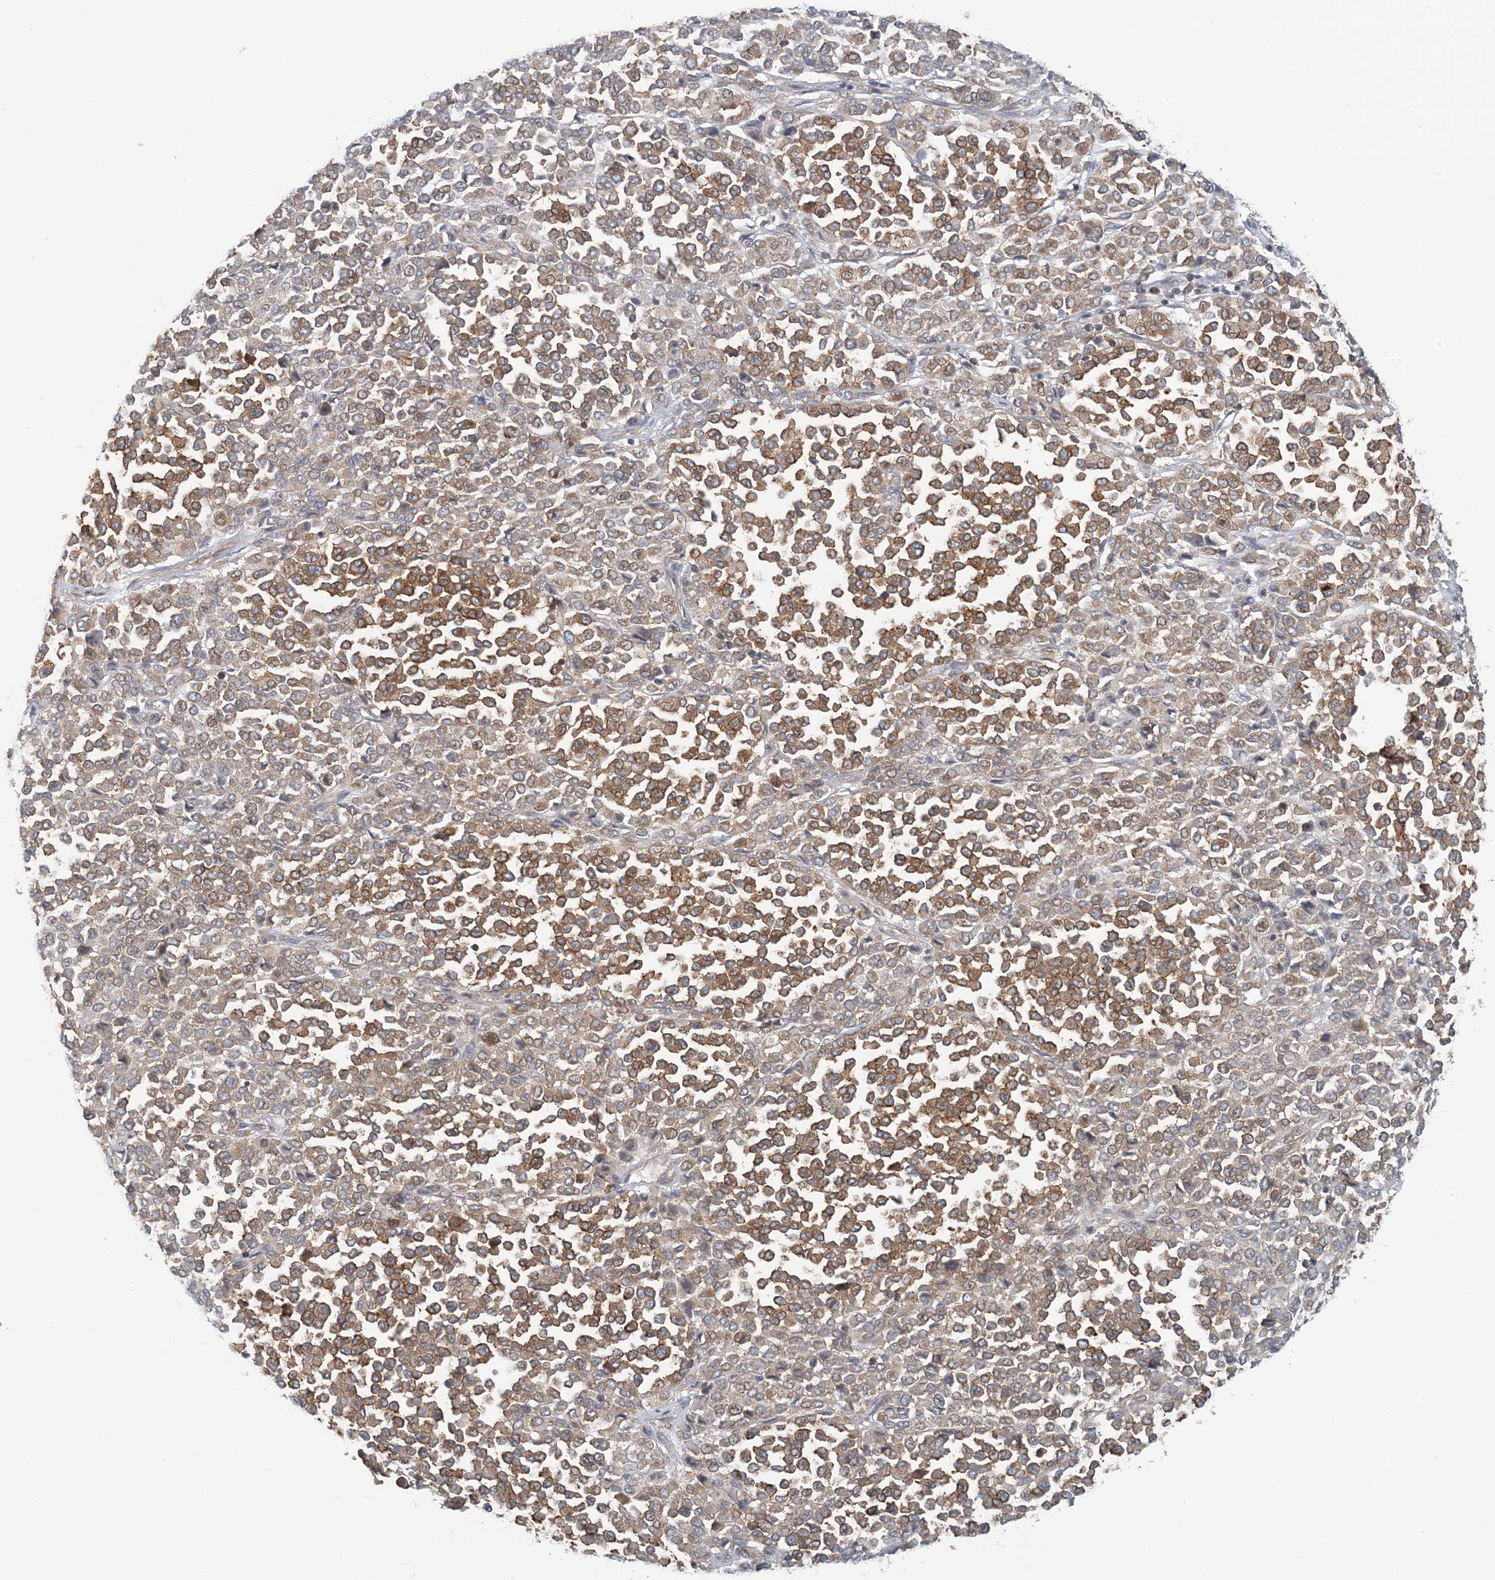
{"staining": {"intensity": "moderate", "quantity": "25%-75%", "location": "cytoplasmic/membranous"}, "tissue": "melanoma", "cell_type": "Tumor cells", "image_type": "cancer", "snomed": [{"axis": "morphology", "description": "Malignant melanoma, Metastatic site"}, {"axis": "topography", "description": "Pancreas"}], "caption": "Malignant melanoma (metastatic site) was stained to show a protein in brown. There is medium levels of moderate cytoplasmic/membranous staining in approximately 25%-75% of tumor cells.", "gene": "ATP13A2", "patient": {"sex": "female", "age": 30}}